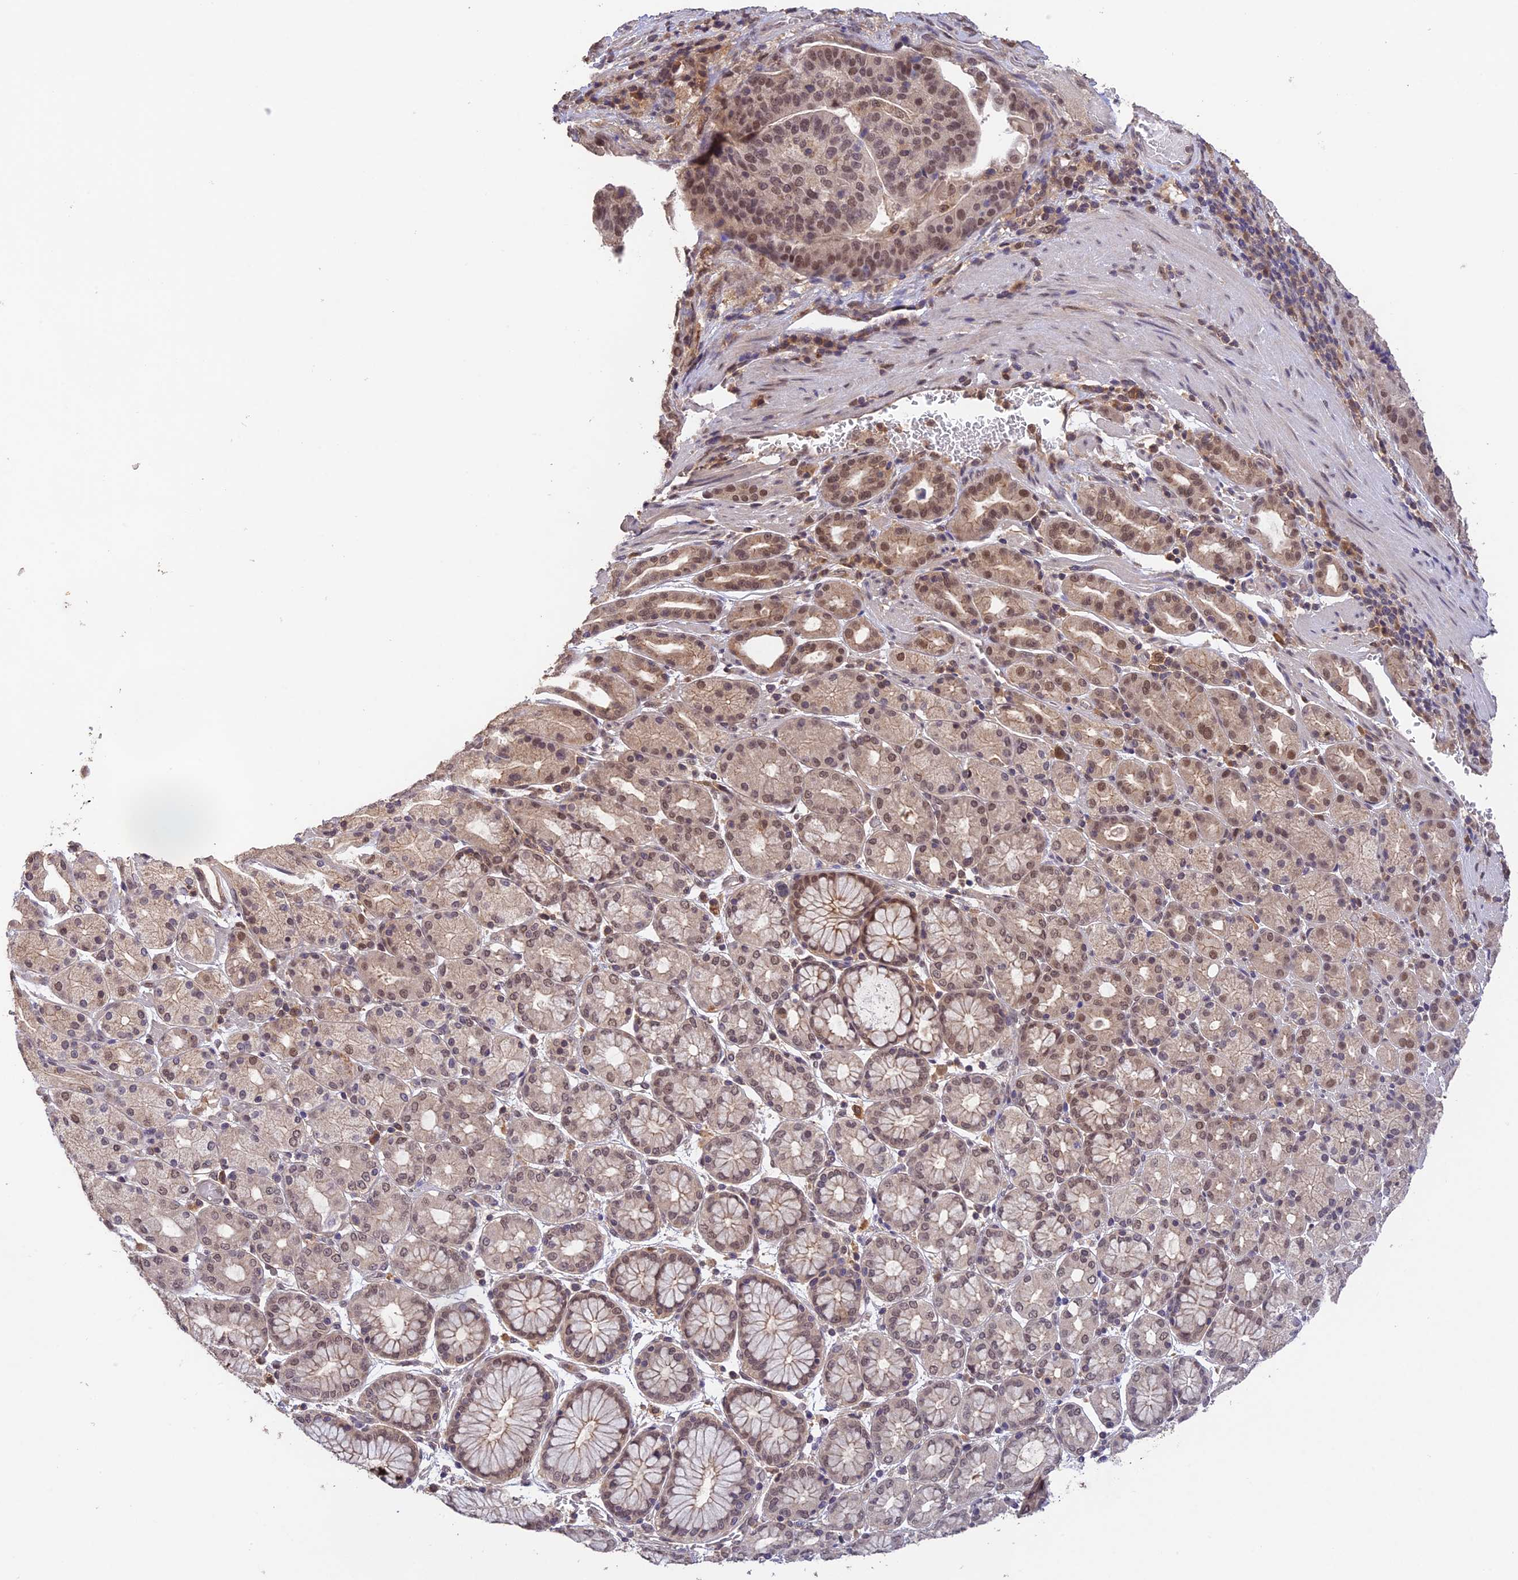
{"staining": {"intensity": "moderate", "quantity": ">75%", "location": "nuclear"}, "tissue": "stomach cancer", "cell_type": "Tumor cells", "image_type": "cancer", "snomed": [{"axis": "morphology", "description": "Adenocarcinoma, NOS"}, {"axis": "topography", "description": "Stomach"}], "caption": "Protein expression analysis of stomach adenocarcinoma reveals moderate nuclear staining in about >75% of tumor cells.", "gene": "ZNF436", "patient": {"sex": "male", "age": 48}}